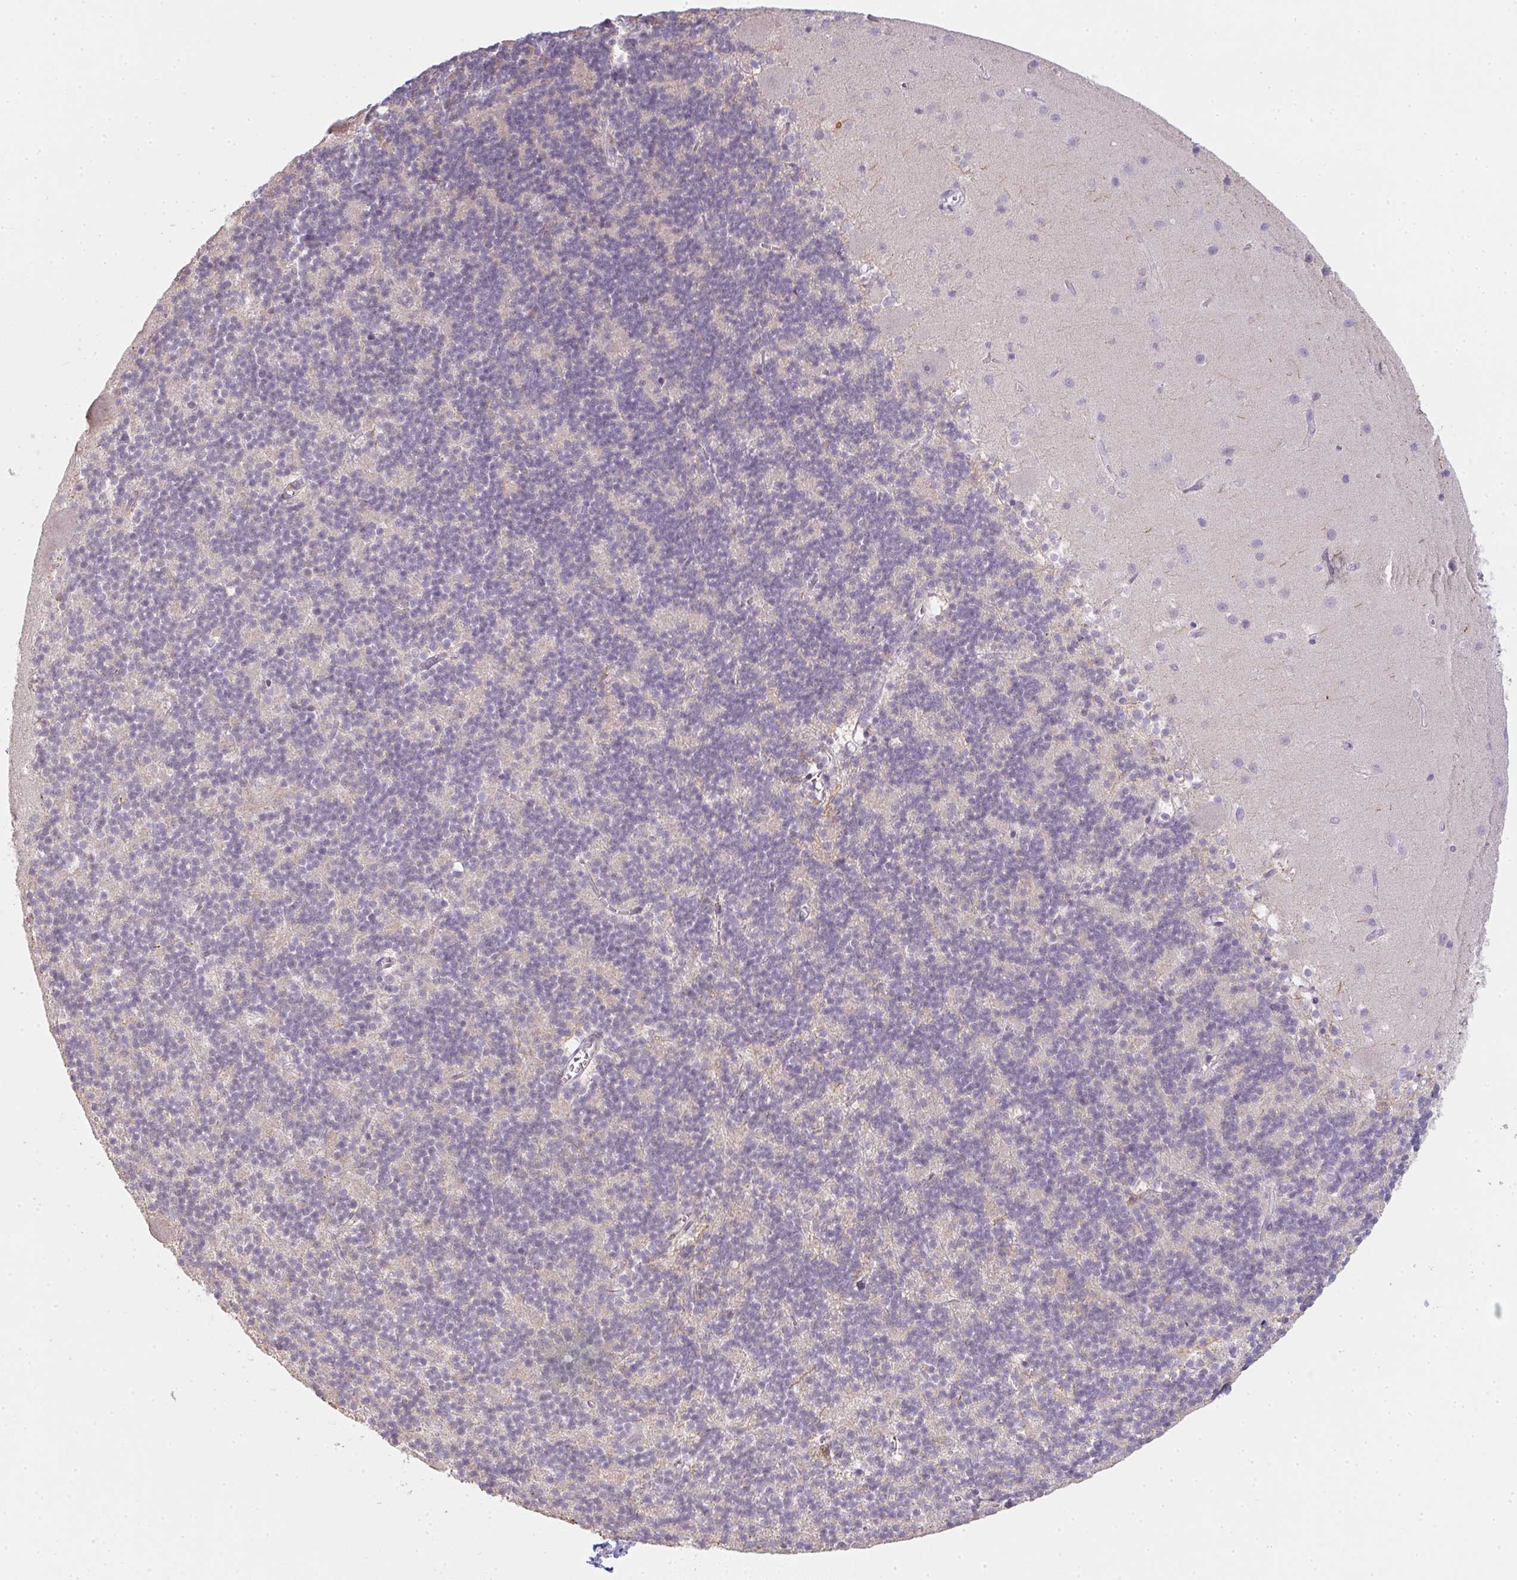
{"staining": {"intensity": "negative", "quantity": "none", "location": "none"}, "tissue": "cerebellum", "cell_type": "Cells in granular layer", "image_type": "normal", "snomed": [{"axis": "morphology", "description": "Normal tissue, NOS"}, {"axis": "topography", "description": "Cerebellum"}], "caption": "Immunohistochemical staining of unremarkable human cerebellum demonstrates no significant expression in cells in granular layer.", "gene": "TMEM237", "patient": {"sex": "male", "age": 54}}